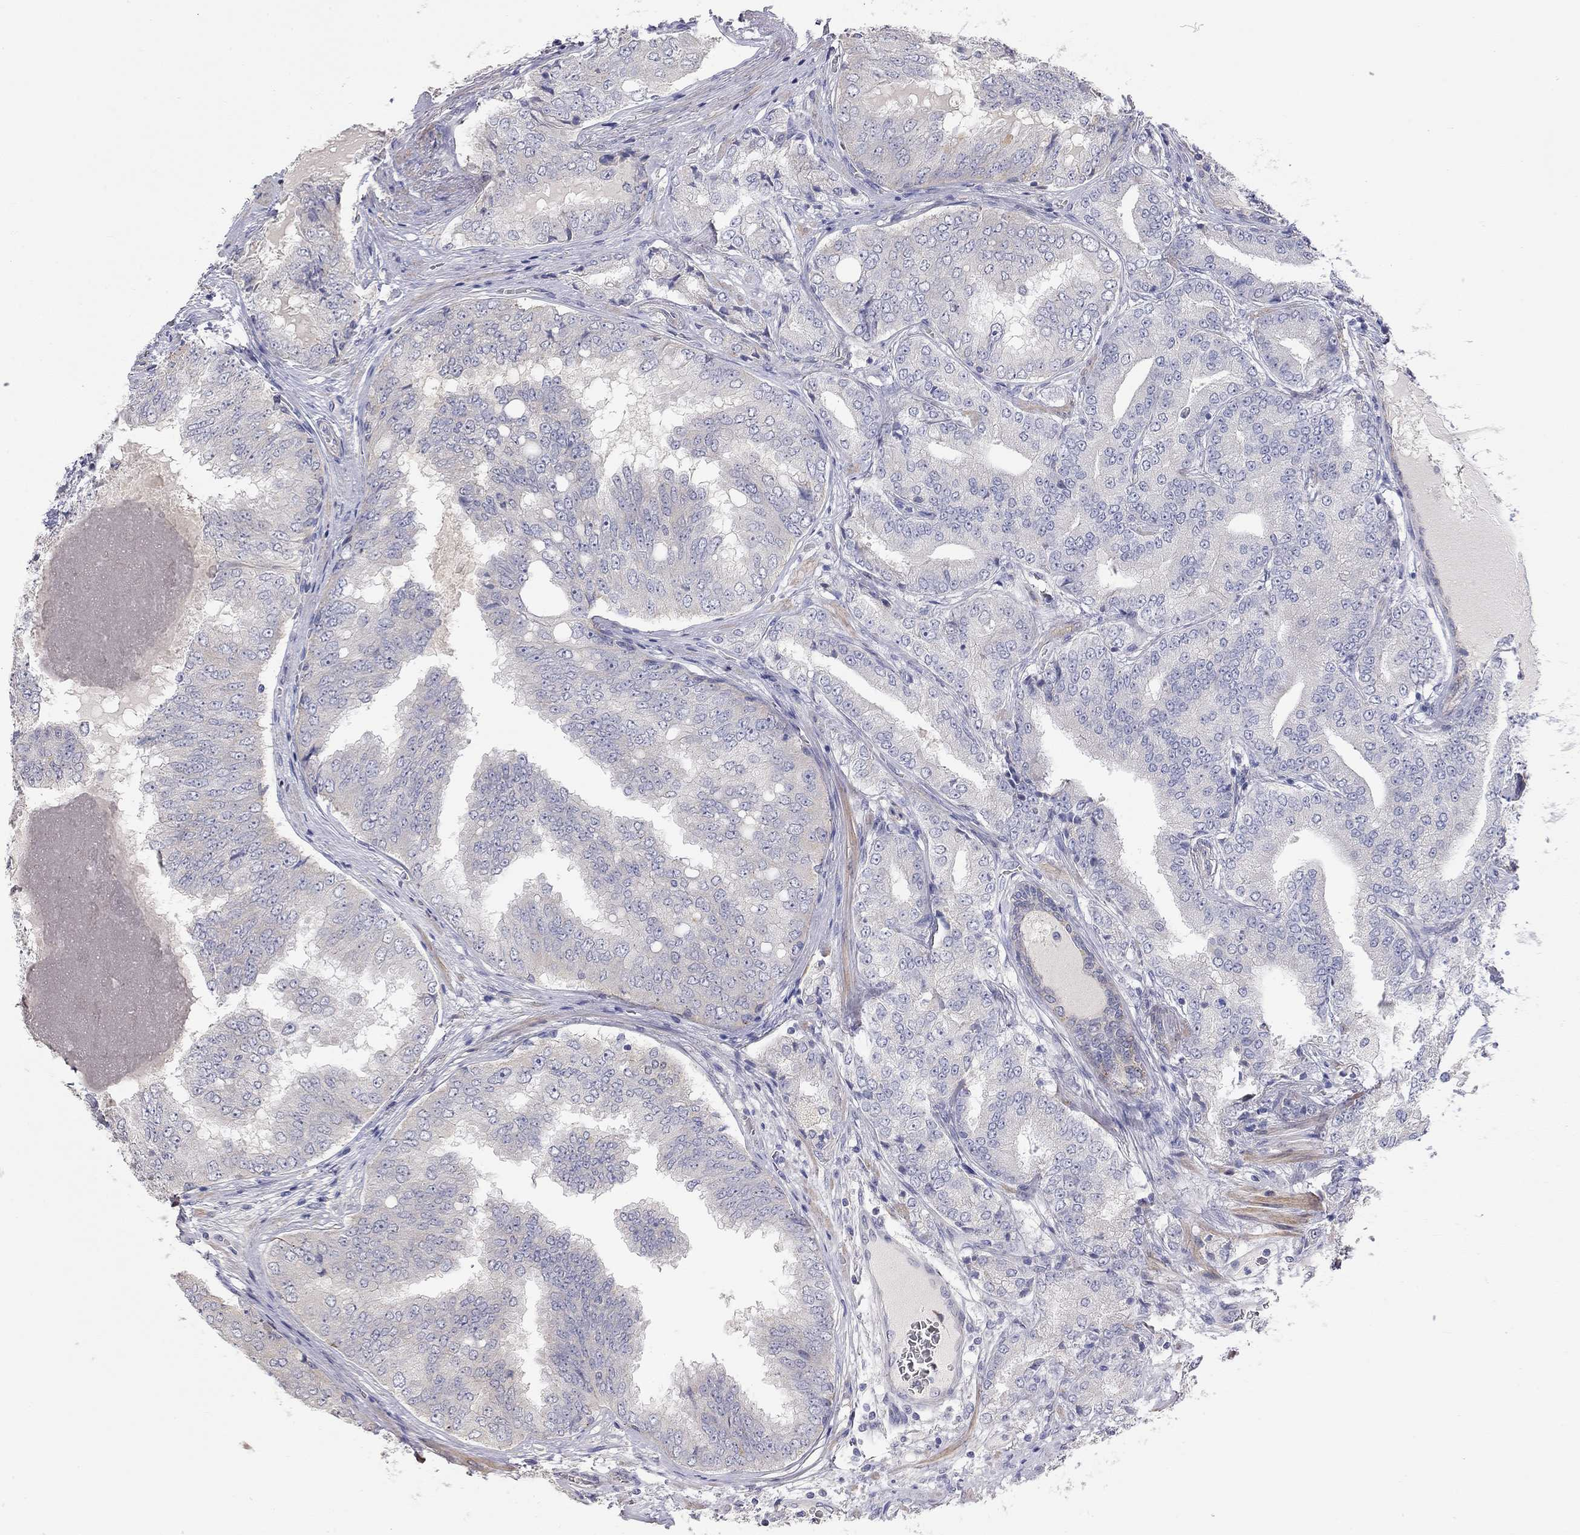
{"staining": {"intensity": "negative", "quantity": "none", "location": "none"}, "tissue": "prostate cancer", "cell_type": "Tumor cells", "image_type": "cancer", "snomed": [{"axis": "morphology", "description": "Adenocarcinoma, NOS"}, {"axis": "topography", "description": "Prostate"}], "caption": "An image of human prostate cancer (adenocarcinoma) is negative for staining in tumor cells.", "gene": "PAPSS2", "patient": {"sex": "male", "age": 65}}